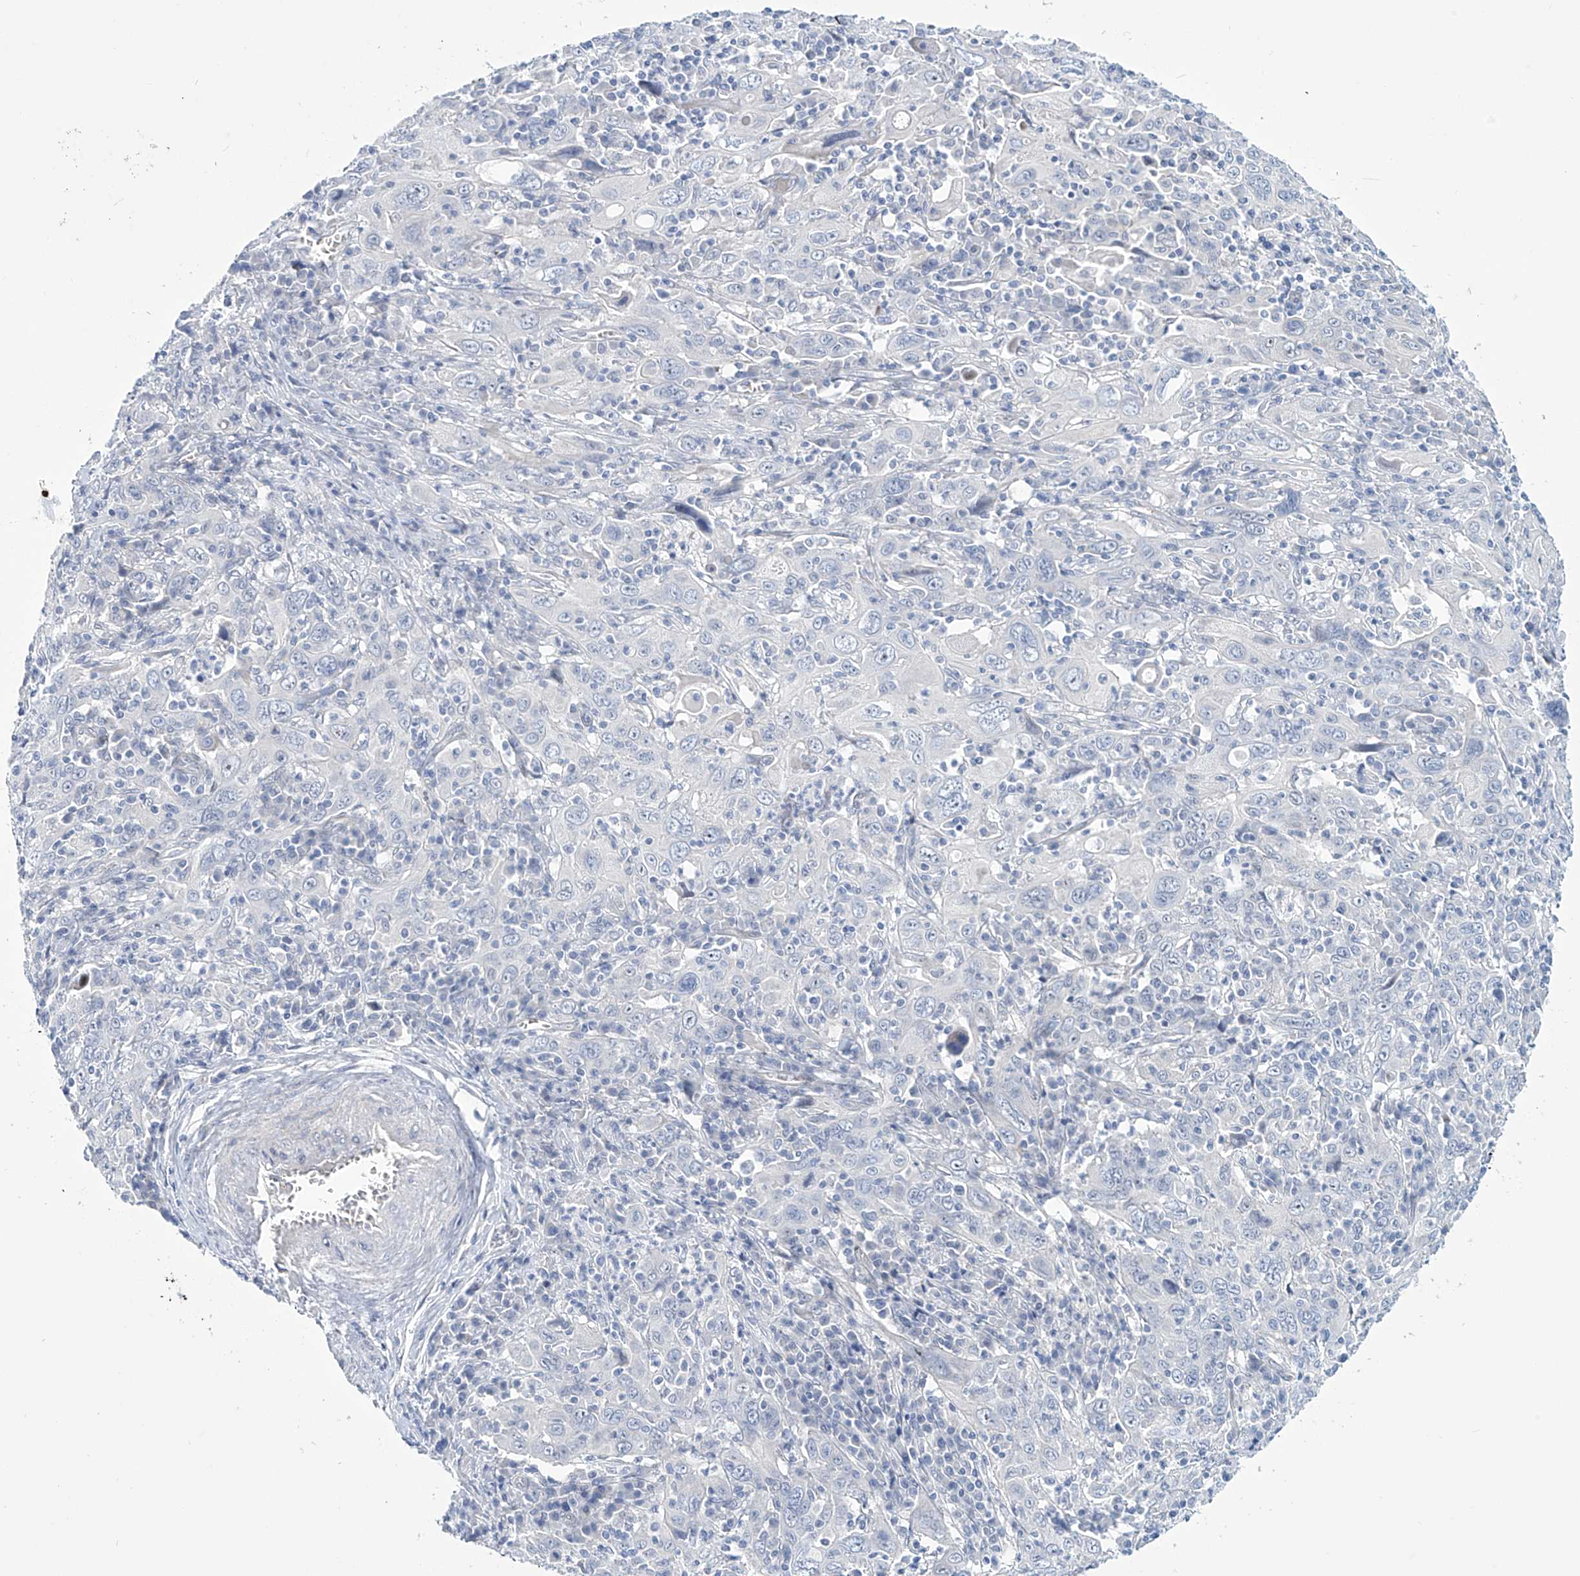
{"staining": {"intensity": "negative", "quantity": "none", "location": "none"}, "tissue": "cervical cancer", "cell_type": "Tumor cells", "image_type": "cancer", "snomed": [{"axis": "morphology", "description": "Squamous cell carcinoma, NOS"}, {"axis": "topography", "description": "Cervix"}], "caption": "Tumor cells show no significant protein staining in squamous cell carcinoma (cervical).", "gene": "TRIM60", "patient": {"sex": "female", "age": 46}}